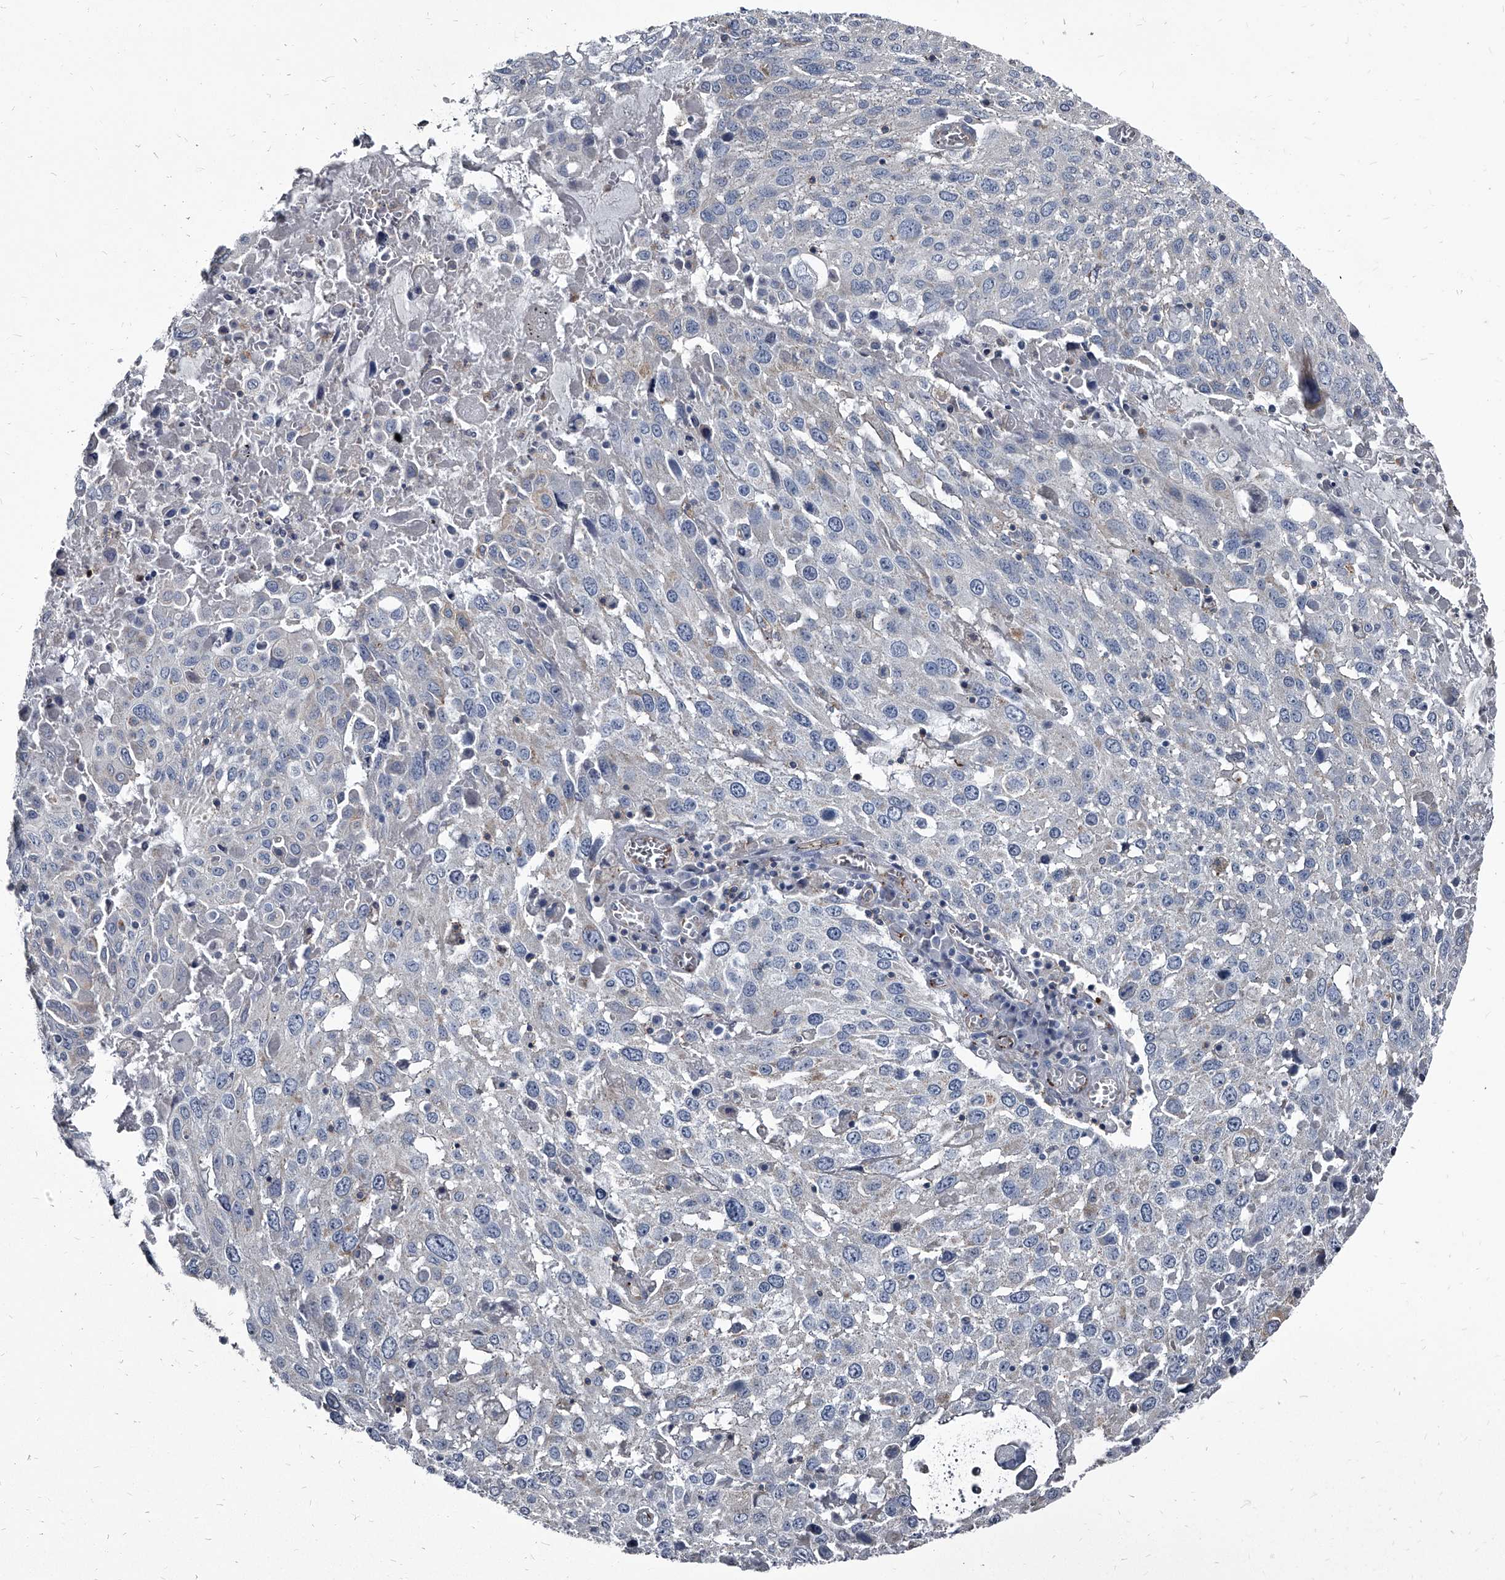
{"staining": {"intensity": "negative", "quantity": "none", "location": "none"}, "tissue": "lung cancer", "cell_type": "Tumor cells", "image_type": "cancer", "snomed": [{"axis": "morphology", "description": "Squamous cell carcinoma, NOS"}, {"axis": "topography", "description": "Lung"}], "caption": "Immunohistochemistry micrograph of lung cancer (squamous cell carcinoma) stained for a protein (brown), which reveals no positivity in tumor cells.", "gene": "PGLYRP3", "patient": {"sex": "male", "age": 65}}